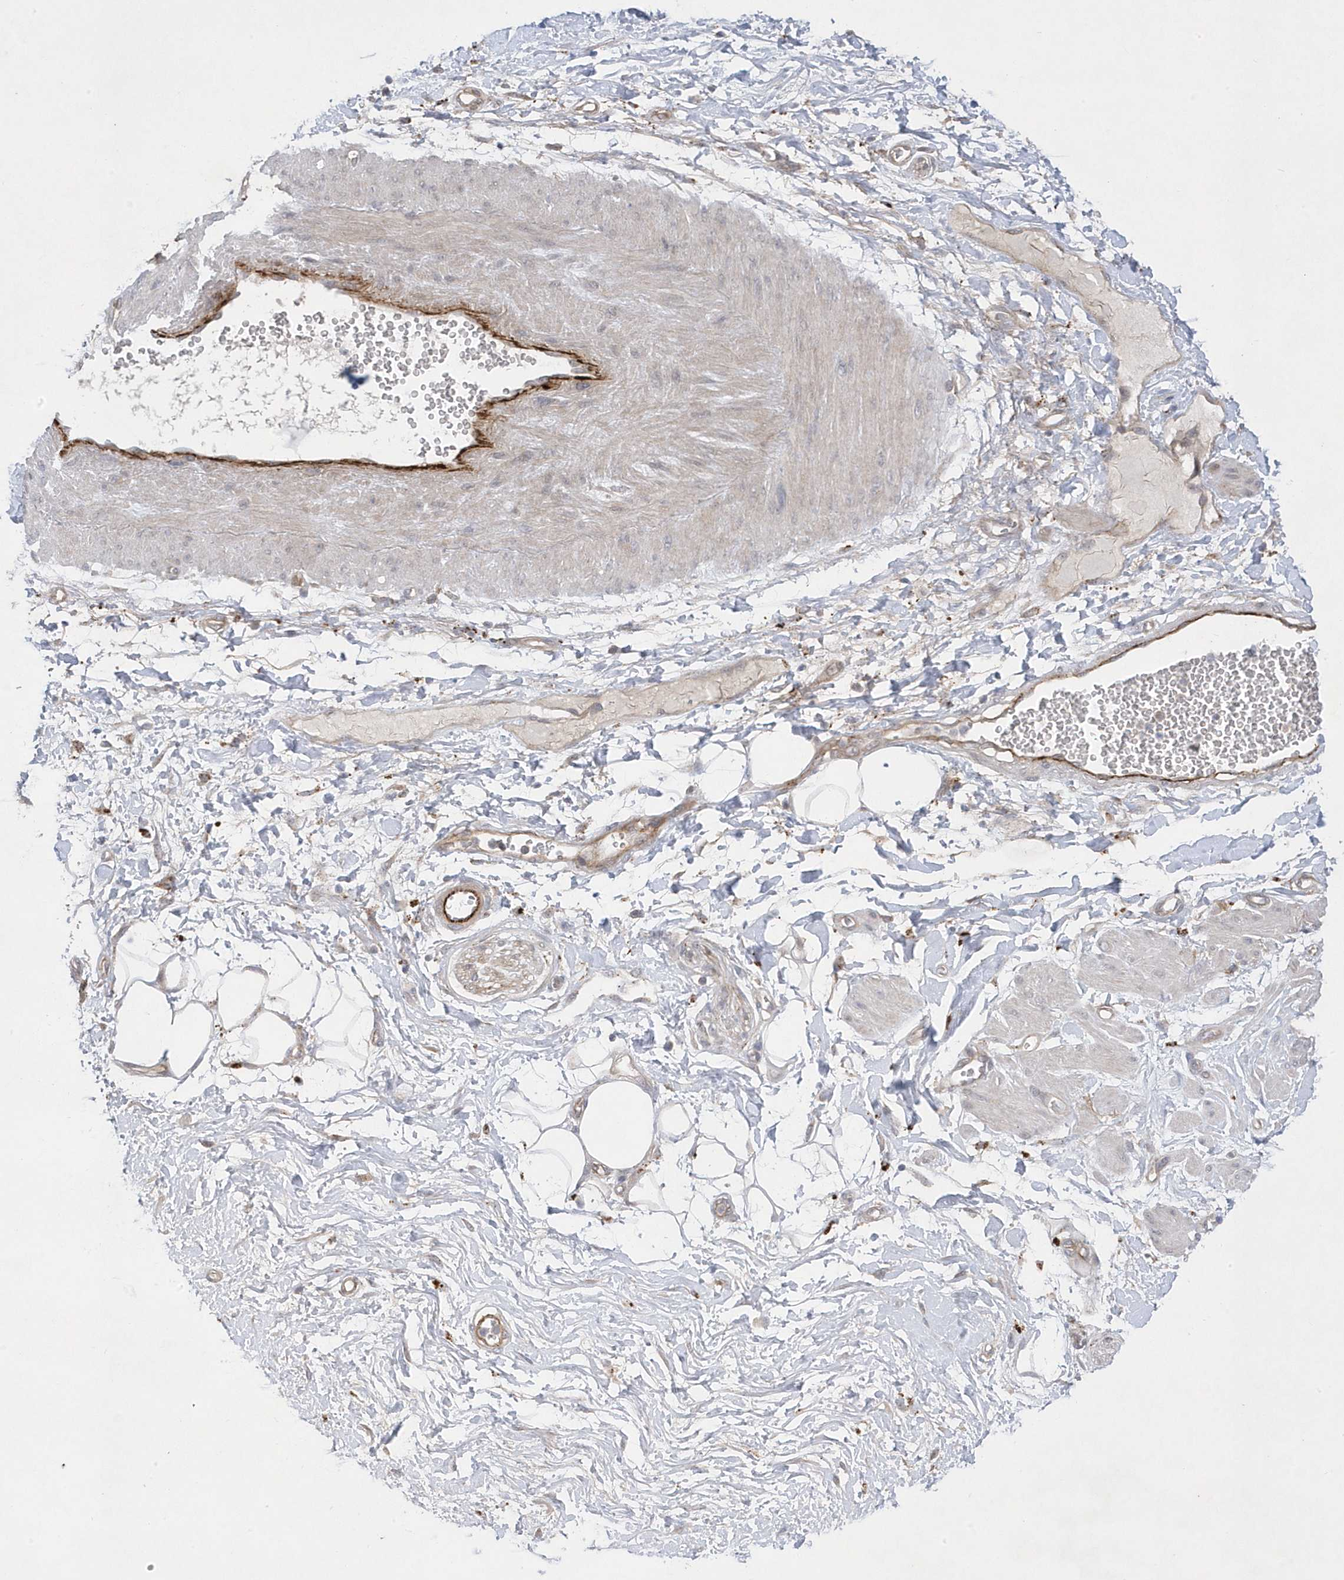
{"staining": {"intensity": "negative", "quantity": "none", "location": "none"}, "tissue": "adipose tissue", "cell_type": "Adipocytes", "image_type": "normal", "snomed": [{"axis": "morphology", "description": "Normal tissue, NOS"}, {"axis": "morphology", "description": "Adenocarcinoma, NOS"}, {"axis": "topography", "description": "Pancreas"}, {"axis": "topography", "description": "Peripheral nerve tissue"}], "caption": "The micrograph demonstrates no staining of adipocytes in unremarkable adipose tissue.", "gene": "ANAPC1", "patient": {"sex": "male", "age": 59}}